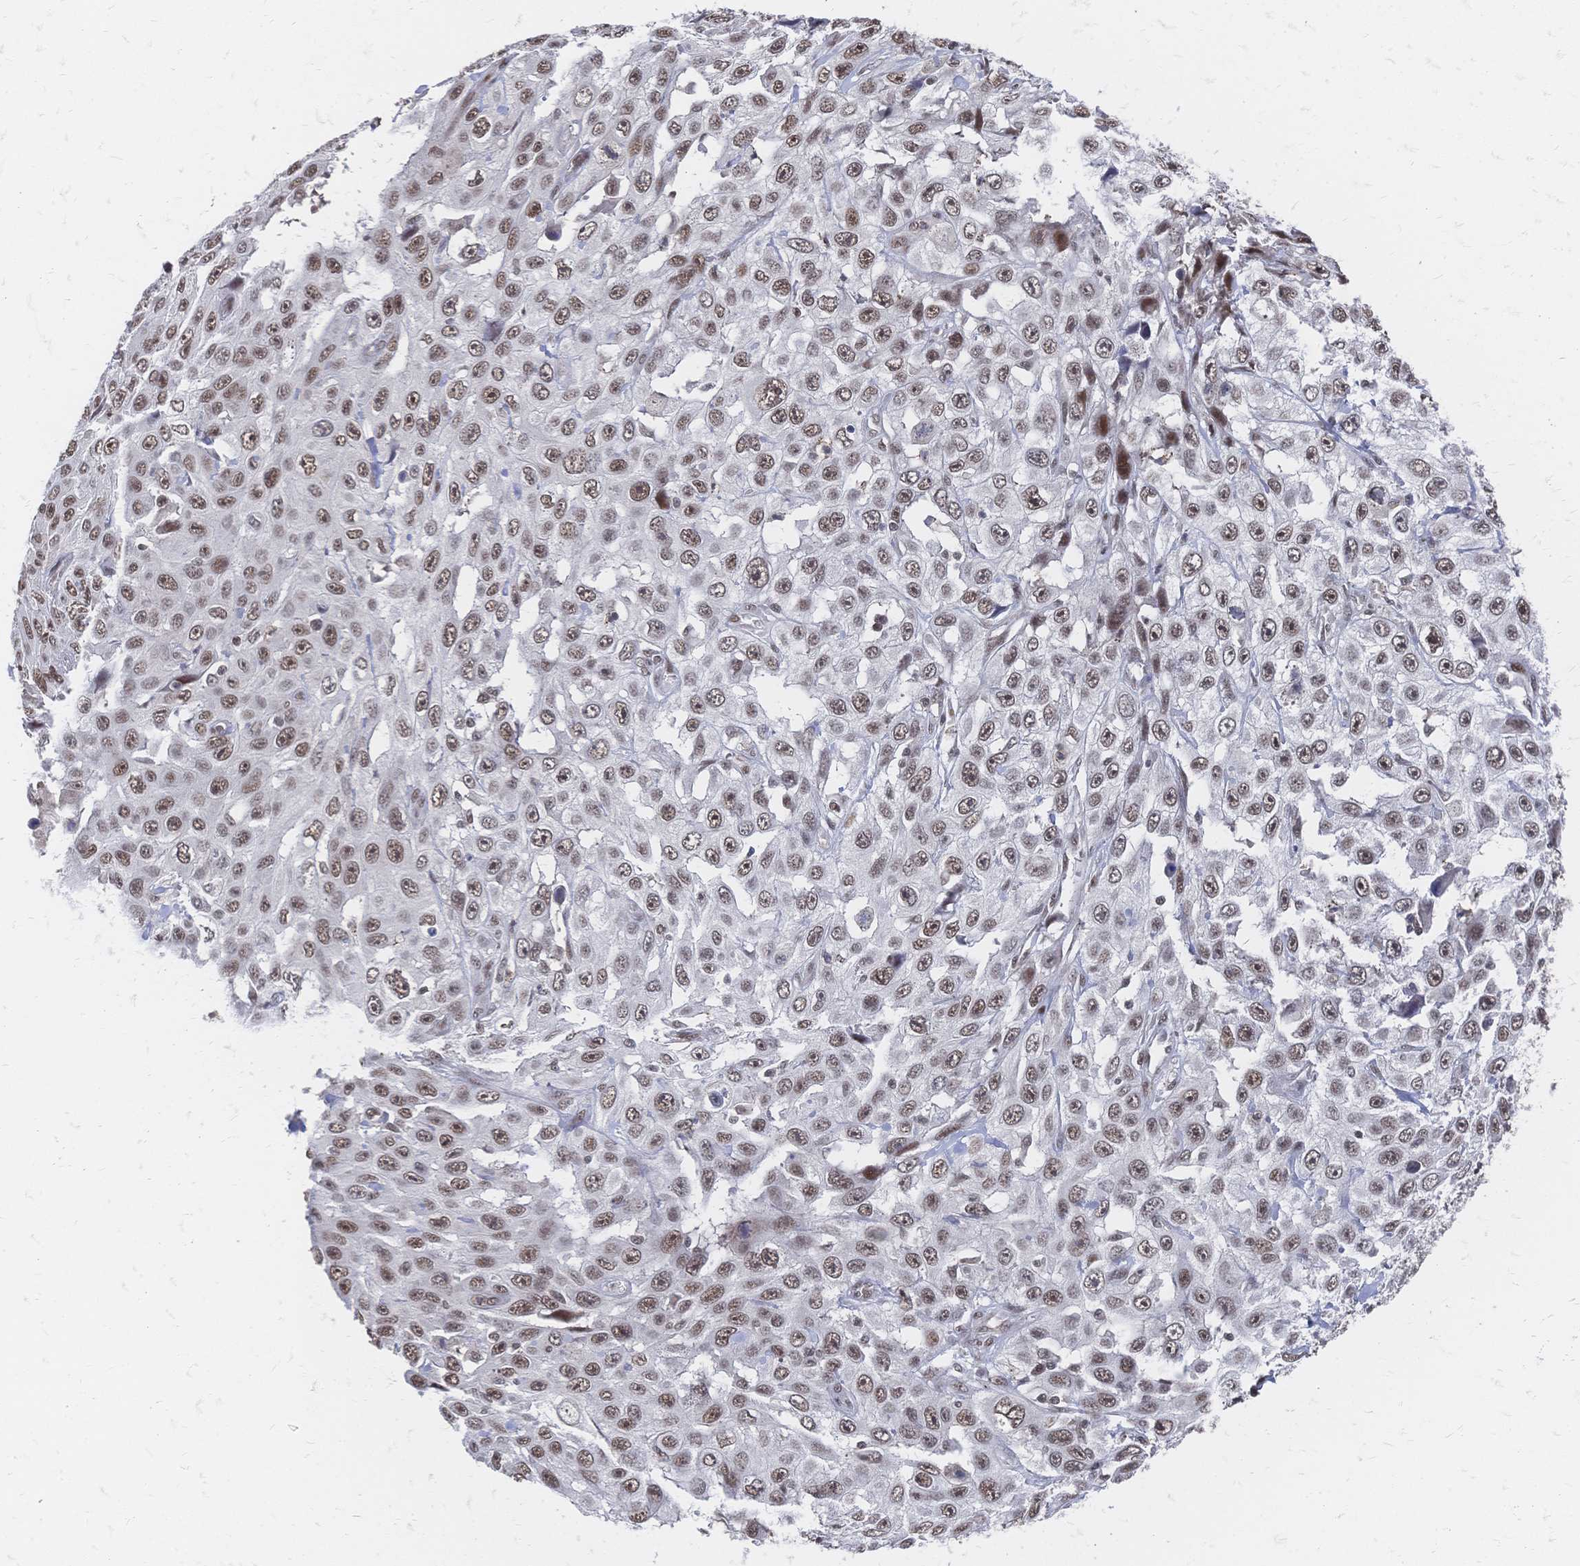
{"staining": {"intensity": "moderate", "quantity": ">75%", "location": "nuclear"}, "tissue": "skin cancer", "cell_type": "Tumor cells", "image_type": "cancer", "snomed": [{"axis": "morphology", "description": "Squamous cell carcinoma, NOS"}, {"axis": "topography", "description": "Skin"}], "caption": "Protein expression by immunohistochemistry exhibits moderate nuclear expression in approximately >75% of tumor cells in squamous cell carcinoma (skin). The protein is shown in brown color, while the nuclei are stained blue.", "gene": "NELFA", "patient": {"sex": "male", "age": 82}}